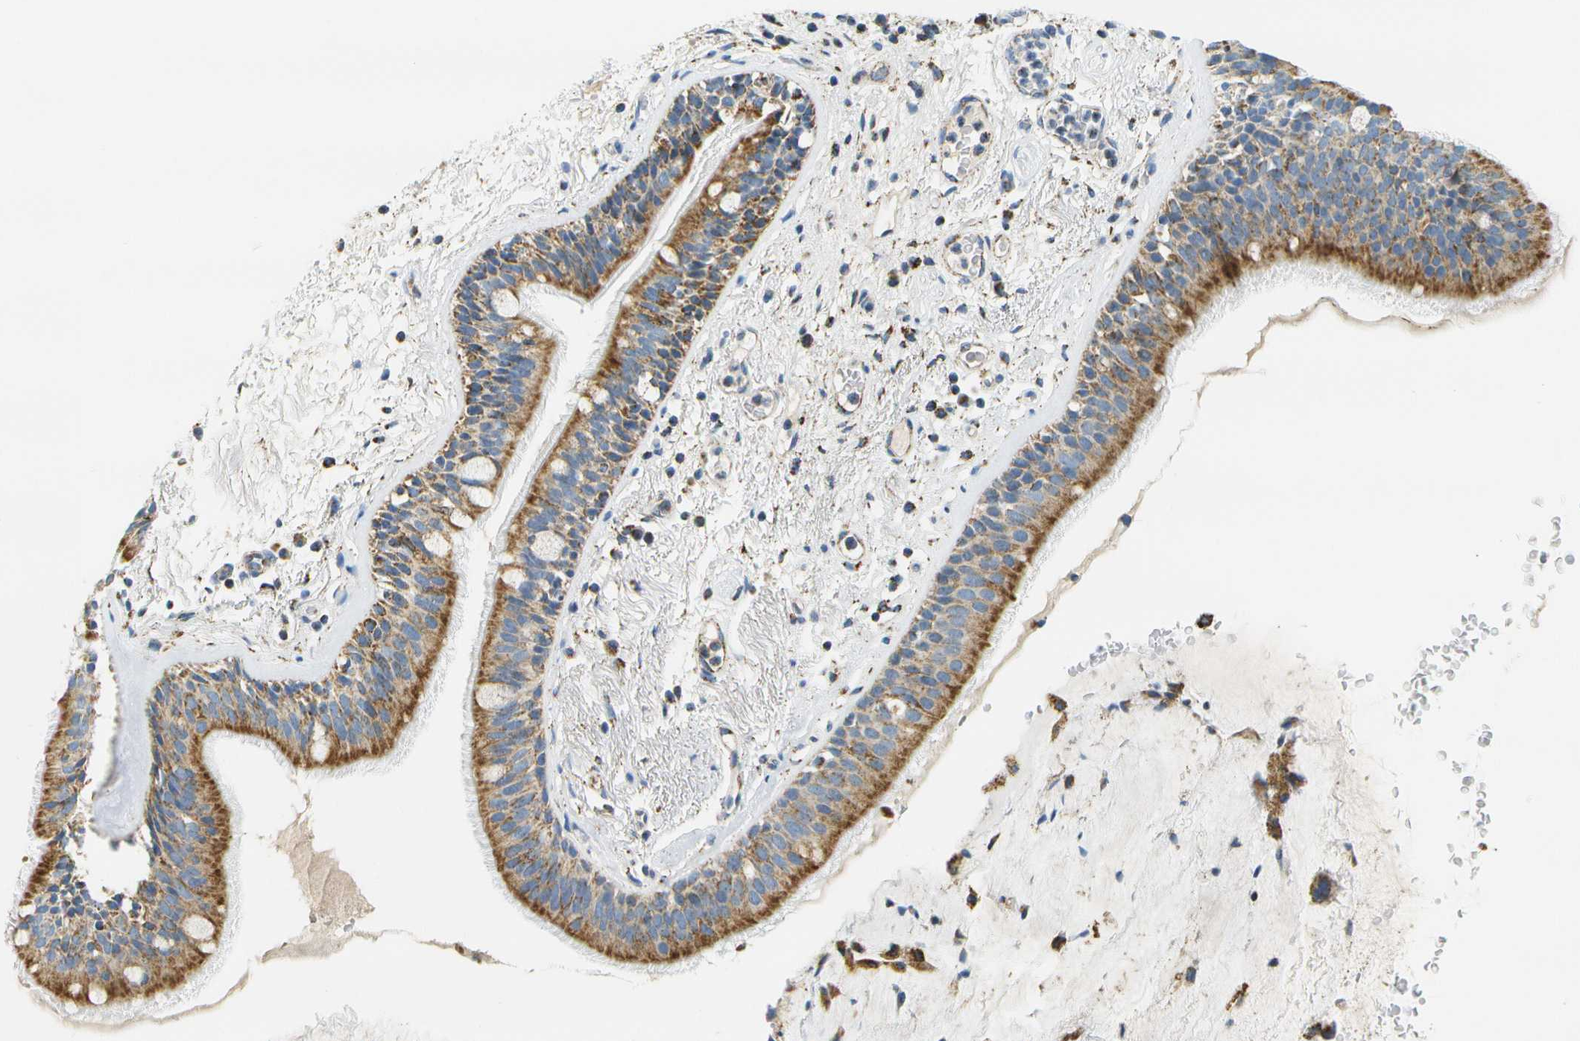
{"staining": {"intensity": "moderate", "quantity": ">75%", "location": "cytoplasmic/membranous"}, "tissue": "bronchus", "cell_type": "Respiratory epithelial cells", "image_type": "normal", "snomed": [{"axis": "morphology", "description": "Normal tissue, NOS"}, {"axis": "topography", "description": "Cartilage tissue"}], "caption": "This is an image of IHC staining of normal bronchus, which shows moderate staining in the cytoplasmic/membranous of respiratory epithelial cells.", "gene": "HLCS", "patient": {"sex": "female", "age": 63}}